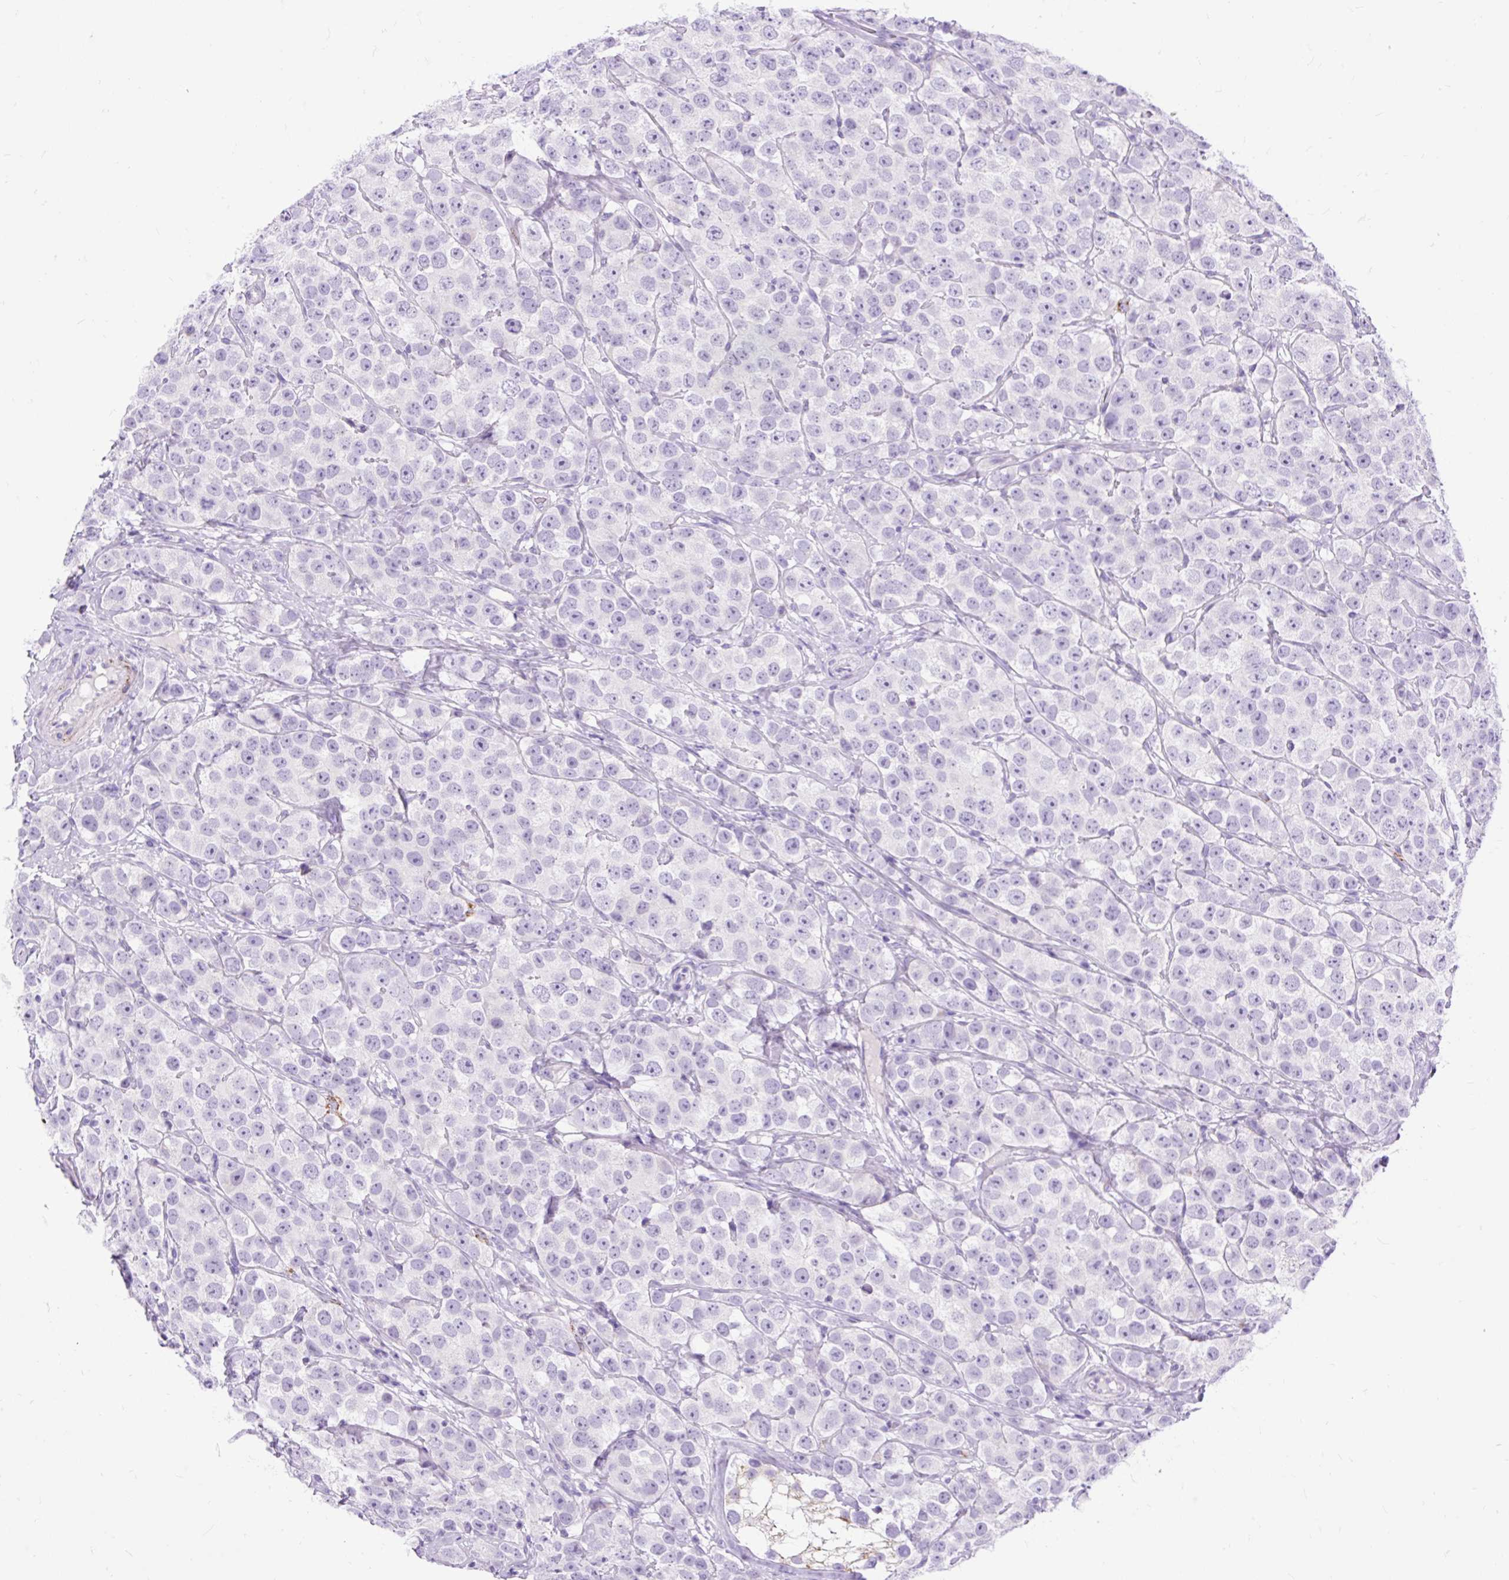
{"staining": {"intensity": "negative", "quantity": "none", "location": "none"}, "tissue": "testis cancer", "cell_type": "Tumor cells", "image_type": "cancer", "snomed": [{"axis": "morphology", "description": "Seminoma, NOS"}, {"axis": "topography", "description": "Testis"}], "caption": "This is an immunohistochemistry micrograph of human testis cancer (seminoma). There is no expression in tumor cells.", "gene": "ZNF256", "patient": {"sex": "male", "age": 28}}